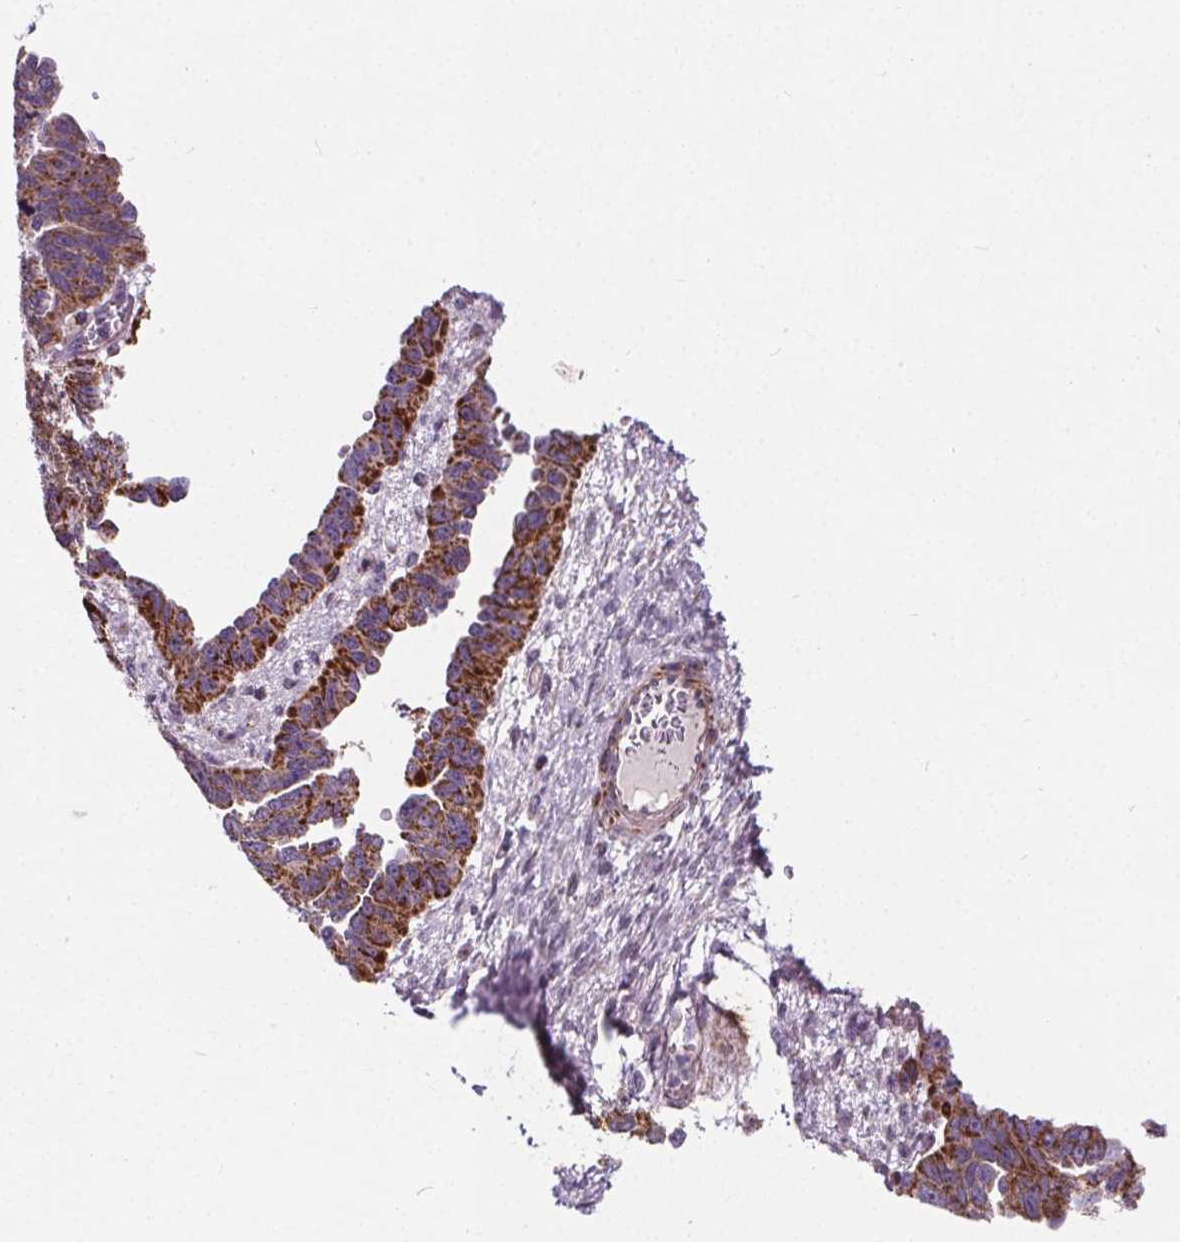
{"staining": {"intensity": "strong", "quantity": "25%-75%", "location": "cytoplasmic/membranous"}, "tissue": "ovarian cancer", "cell_type": "Tumor cells", "image_type": "cancer", "snomed": [{"axis": "morphology", "description": "Cystadenocarcinoma, serous, NOS"}, {"axis": "topography", "description": "Ovary"}], "caption": "High-magnification brightfield microscopy of ovarian serous cystadenocarcinoma stained with DAB (3,3'-diaminobenzidine) (brown) and counterstained with hematoxylin (blue). tumor cells exhibit strong cytoplasmic/membranous staining is appreciated in about25%-75% of cells.", "gene": "GOLT1B", "patient": {"sex": "female", "age": 64}}